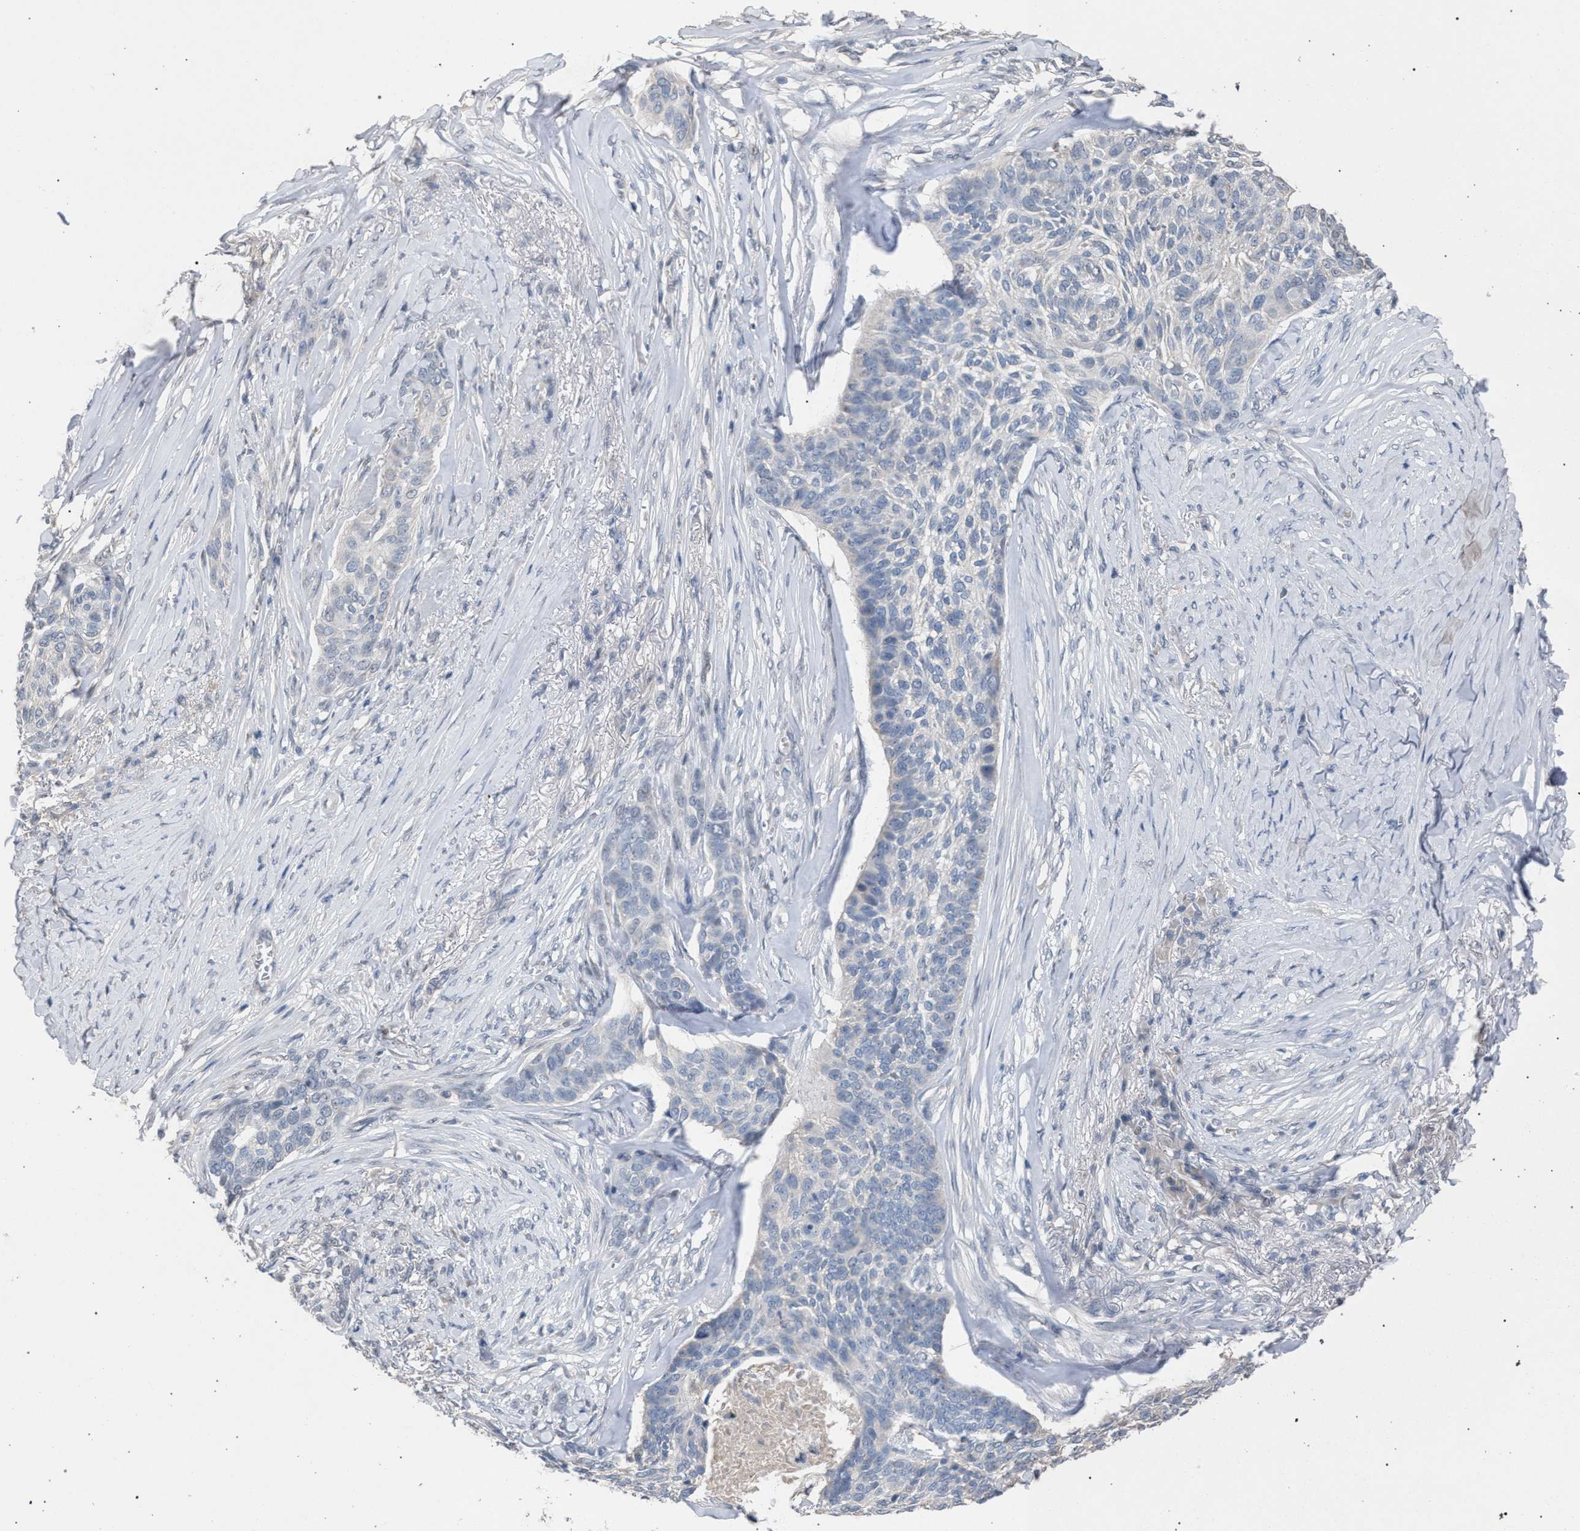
{"staining": {"intensity": "negative", "quantity": "none", "location": "none"}, "tissue": "skin cancer", "cell_type": "Tumor cells", "image_type": "cancer", "snomed": [{"axis": "morphology", "description": "Basal cell carcinoma"}, {"axis": "topography", "description": "Skin"}], "caption": "Tumor cells are negative for protein expression in human skin cancer (basal cell carcinoma).", "gene": "TECPR1", "patient": {"sex": "male", "age": 85}}